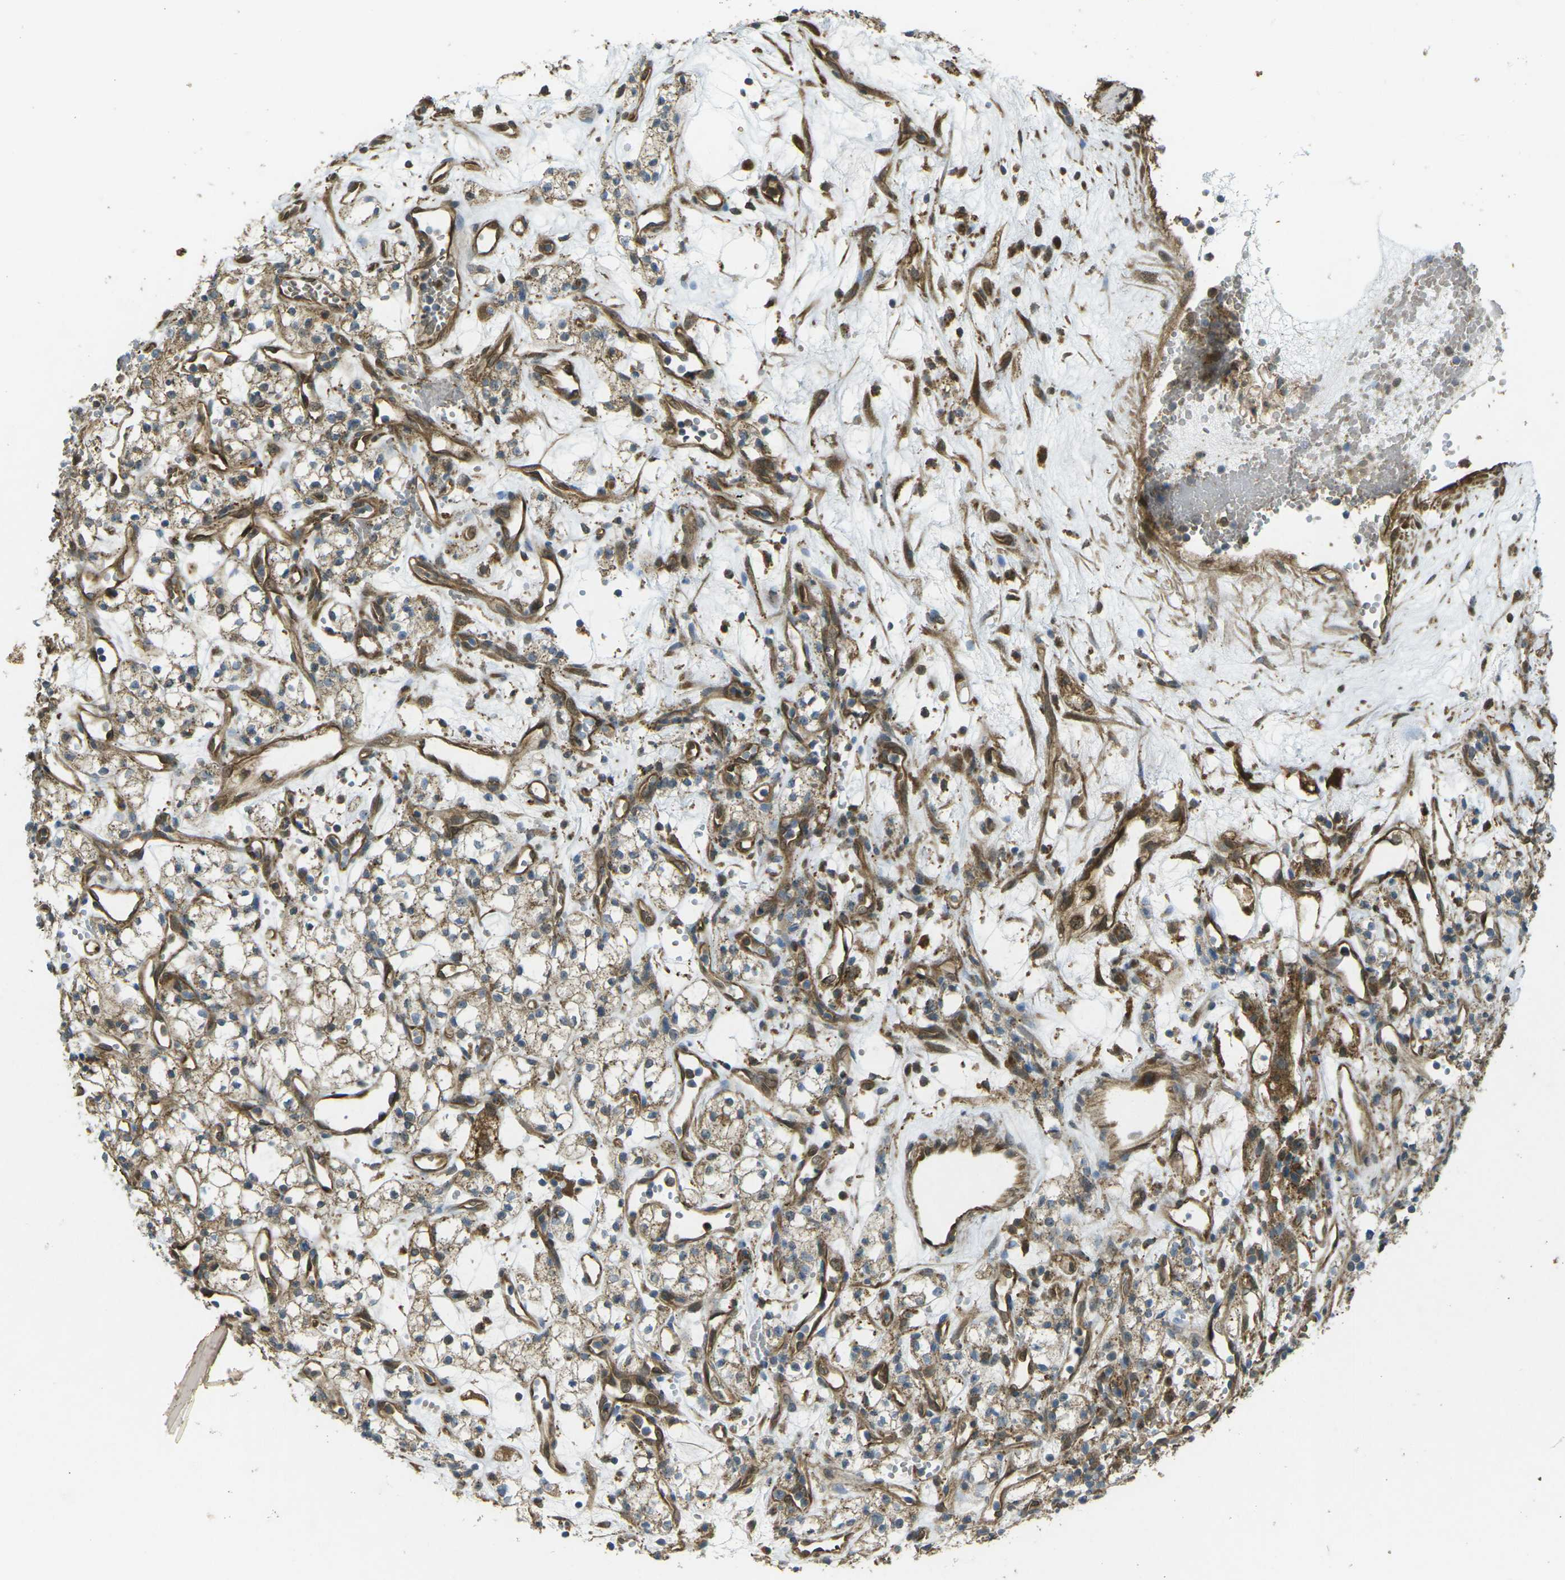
{"staining": {"intensity": "moderate", "quantity": ">75%", "location": "cytoplasmic/membranous"}, "tissue": "renal cancer", "cell_type": "Tumor cells", "image_type": "cancer", "snomed": [{"axis": "morphology", "description": "Adenocarcinoma, NOS"}, {"axis": "topography", "description": "Kidney"}], "caption": "IHC photomicrograph of neoplastic tissue: renal cancer (adenocarcinoma) stained using immunohistochemistry displays medium levels of moderate protein expression localized specifically in the cytoplasmic/membranous of tumor cells, appearing as a cytoplasmic/membranous brown color.", "gene": "CHMP3", "patient": {"sex": "male", "age": 59}}